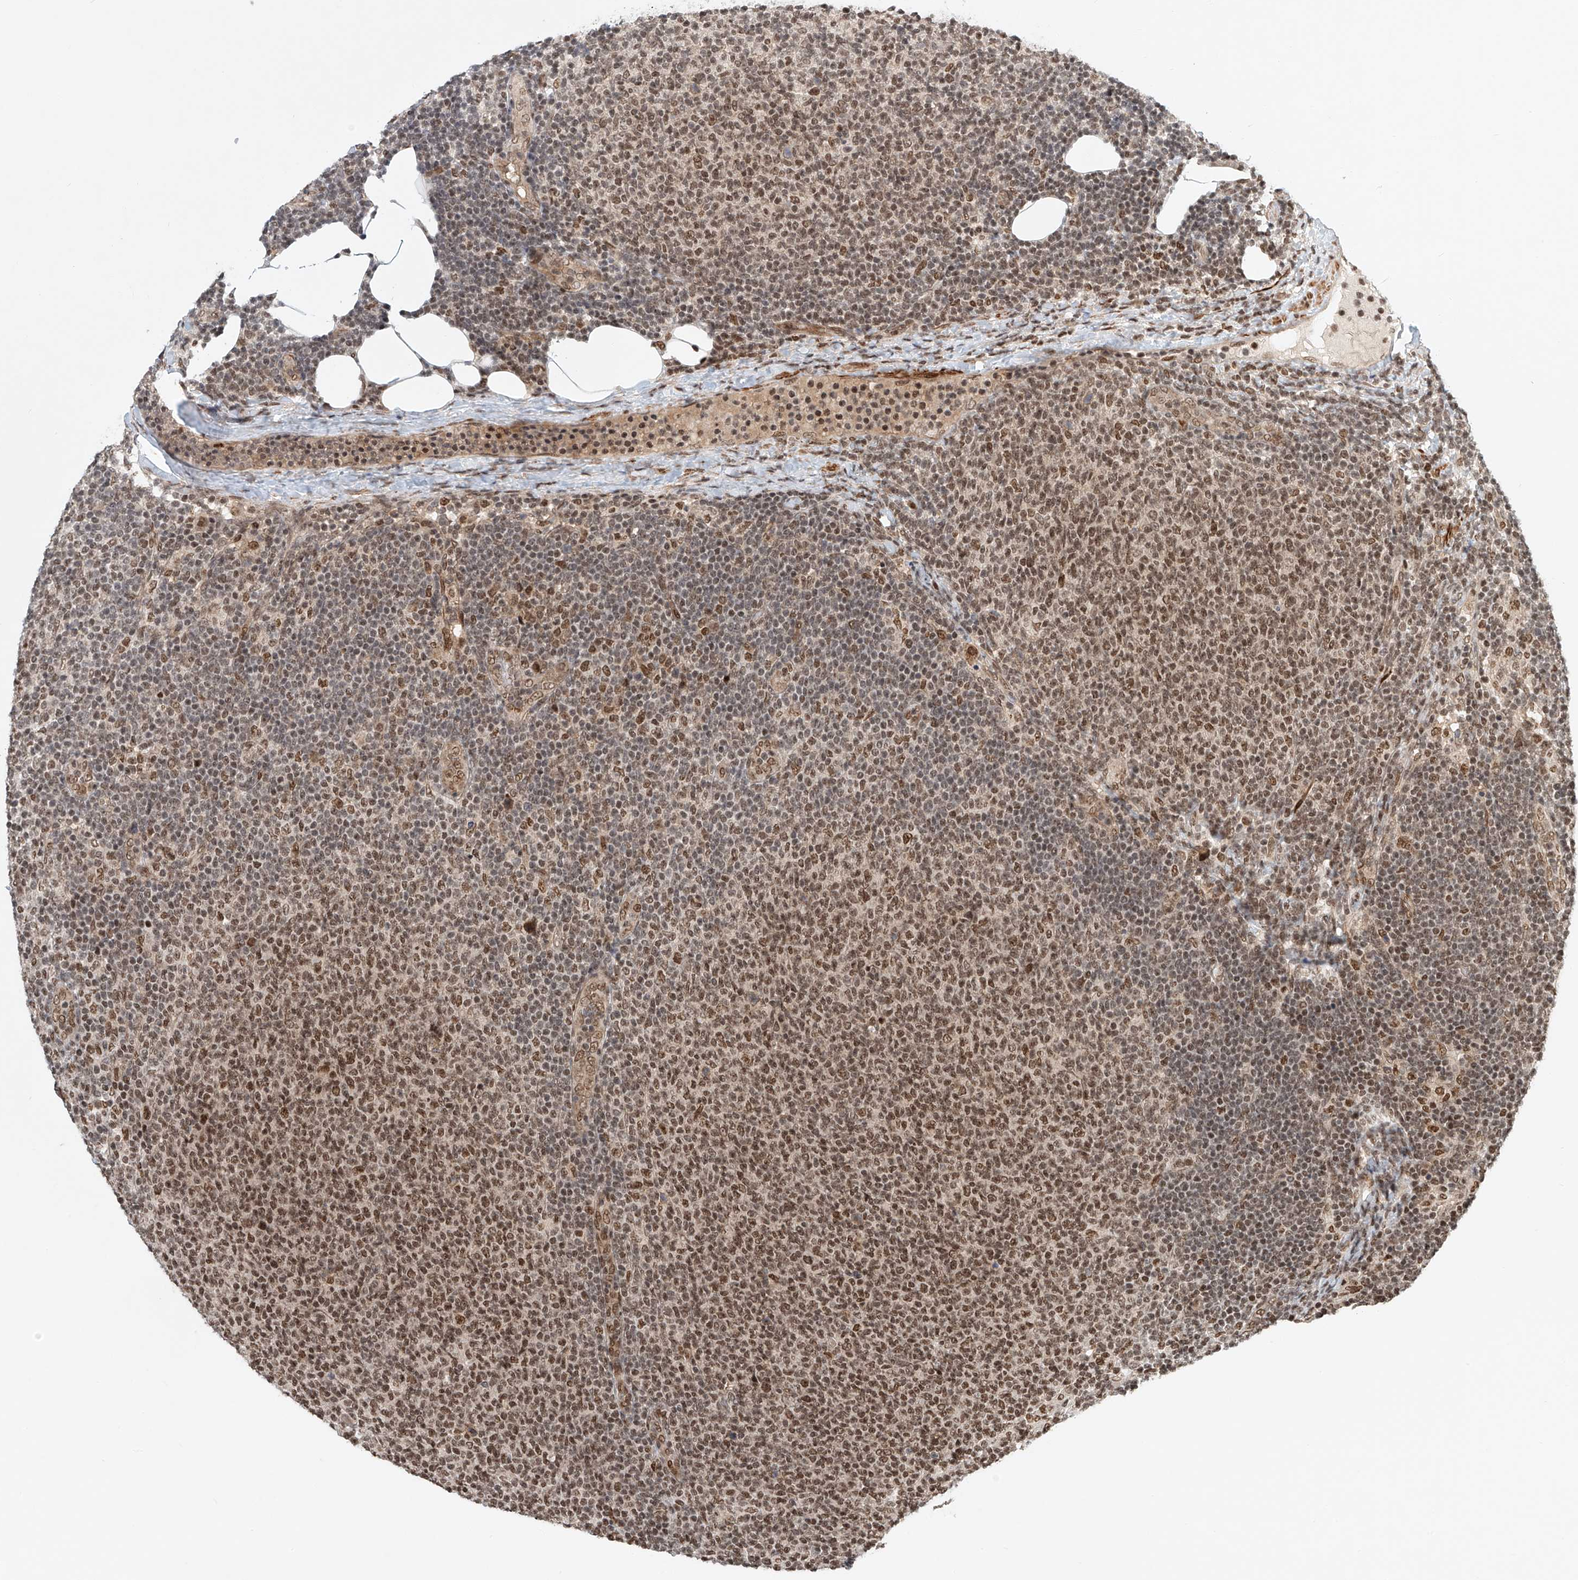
{"staining": {"intensity": "moderate", "quantity": ">75%", "location": "nuclear"}, "tissue": "lymphoma", "cell_type": "Tumor cells", "image_type": "cancer", "snomed": [{"axis": "morphology", "description": "Malignant lymphoma, non-Hodgkin's type, Low grade"}, {"axis": "topography", "description": "Lymph node"}], "caption": "Protein analysis of malignant lymphoma, non-Hodgkin's type (low-grade) tissue demonstrates moderate nuclear staining in approximately >75% of tumor cells. The staining was performed using DAB, with brown indicating positive protein expression. Nuclei are stained blue with hematoxylin.", "gene": "ZNF470", "patient": {"sex": "male", "age": 66}}